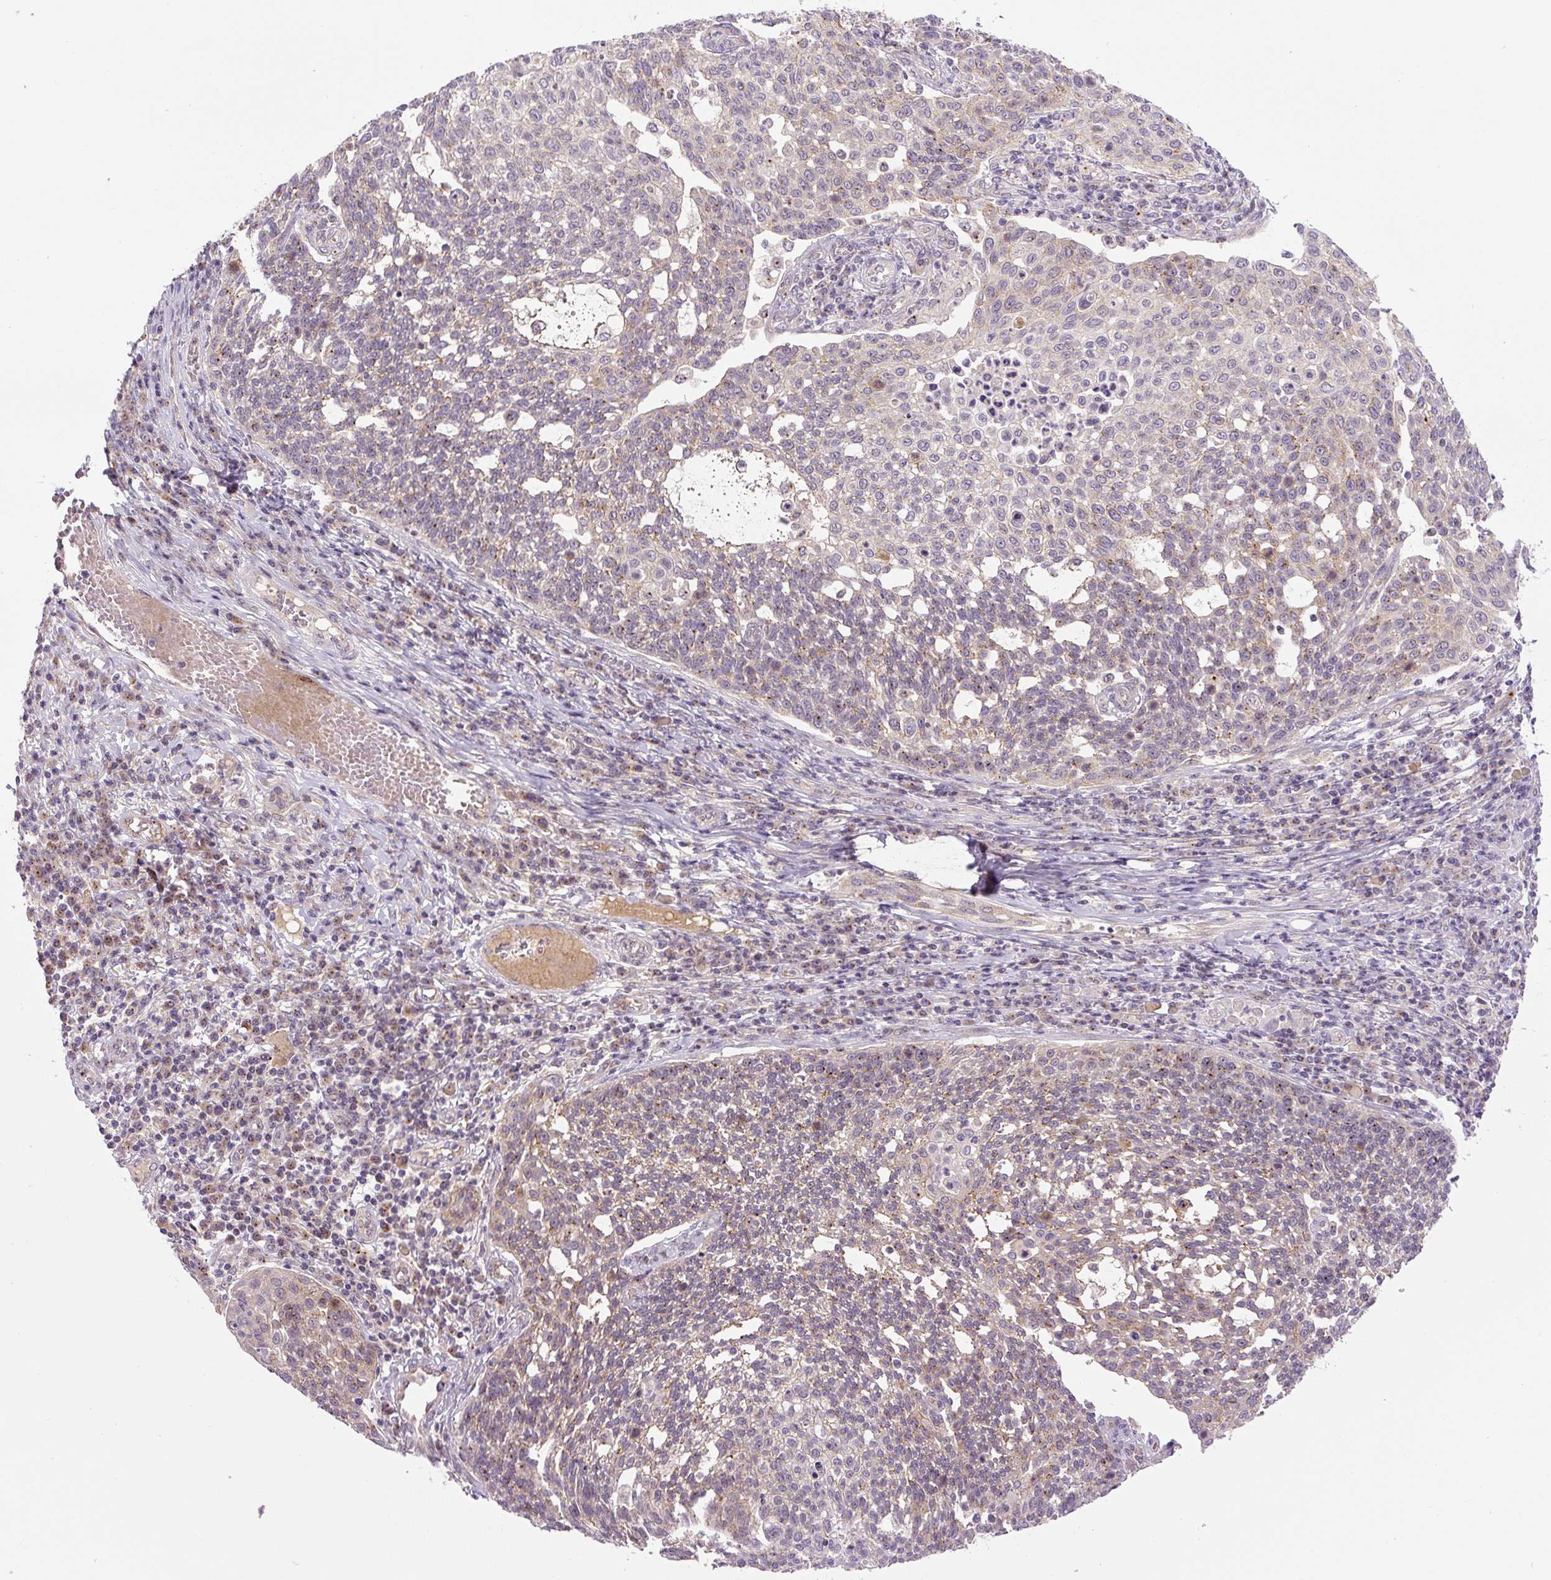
{"staining": {"intensity": "weak", "quantity": "25%-75%", "location": "cytoplasmic/membranous"}, "tissue": "cervical cancer", "cell_type": "Tumor cells", "image_type": "cancer", "snomed": [{"axis": "morphology", "description": "Squamous cell carcinoma, NOS"}, {"axis": "topography", "description": "Cervix"}], "caption": "Weak cytoplasmic/membranous positivity is seen in approximately 25%-75% of tumor cells in cervical cancer (squamous cell carcinoma).", "gene": "PCM1", "patient": {"sex": "female", "age": 34}}